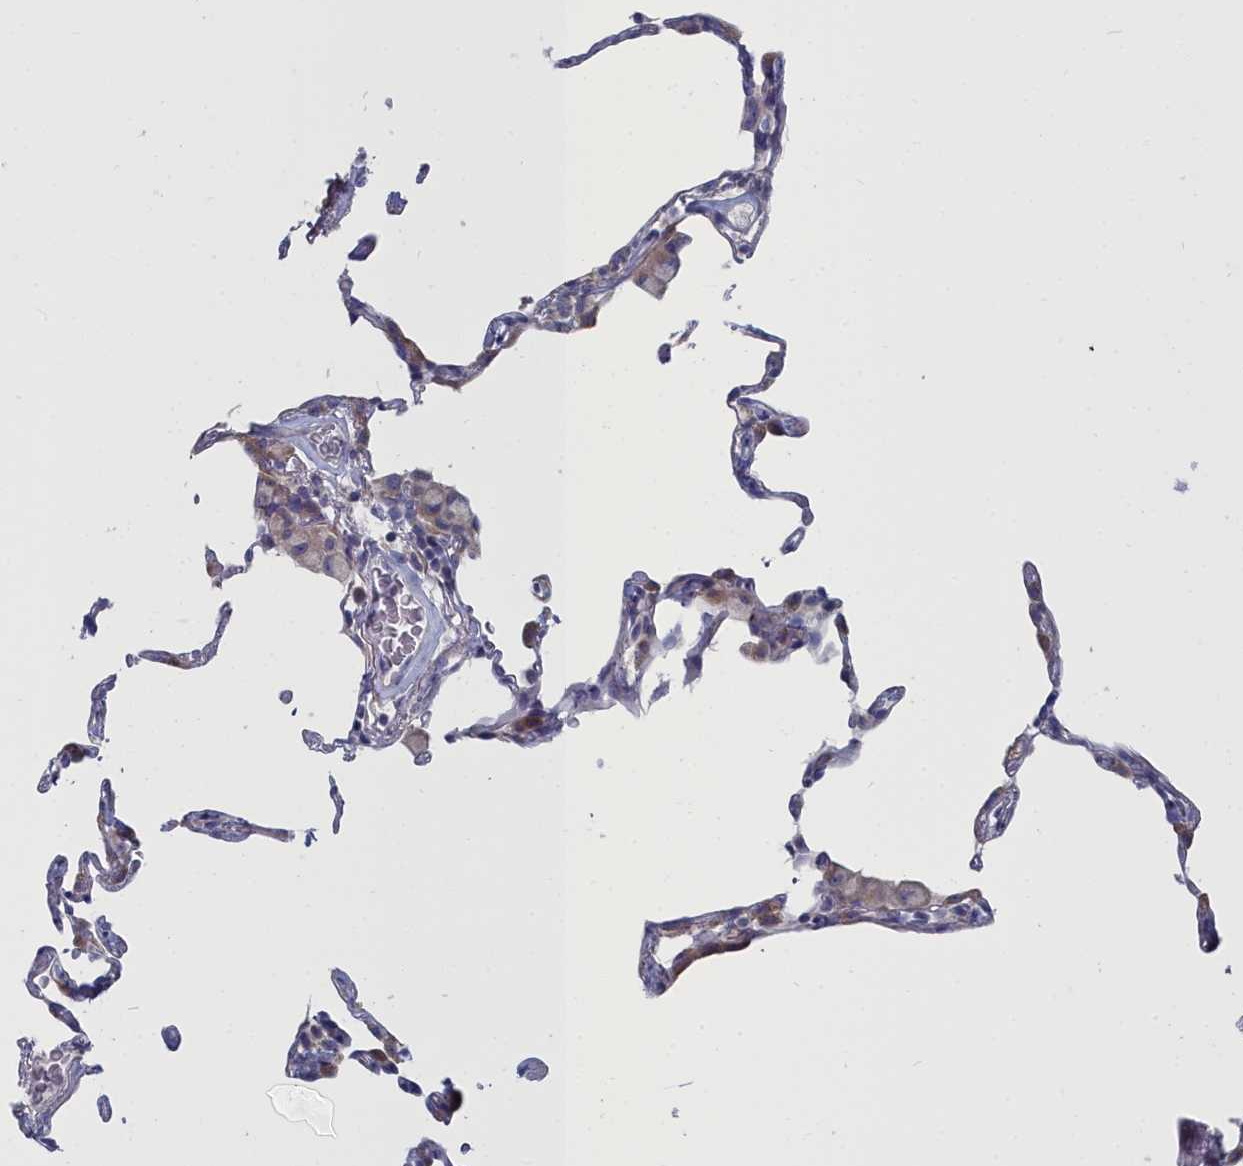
{"staining": {"intensity": "negative", "quantity": "none", "location": "none"}, "tissue": "lung", "cell_type": "Alveolar cells", "image_type": "normal", "snomed": [{"axis": "morphology", "description": "Normal tissue, NOS"}, {"axis": "topography", "description": "Lung"}], "caption": "IHC photomicrograph of unremarkable lung stained for a protein (brown), which shows no staining in alveolar cells.", "gene": "CCDC149", "patient": {"sex": "female", "age": 57}}